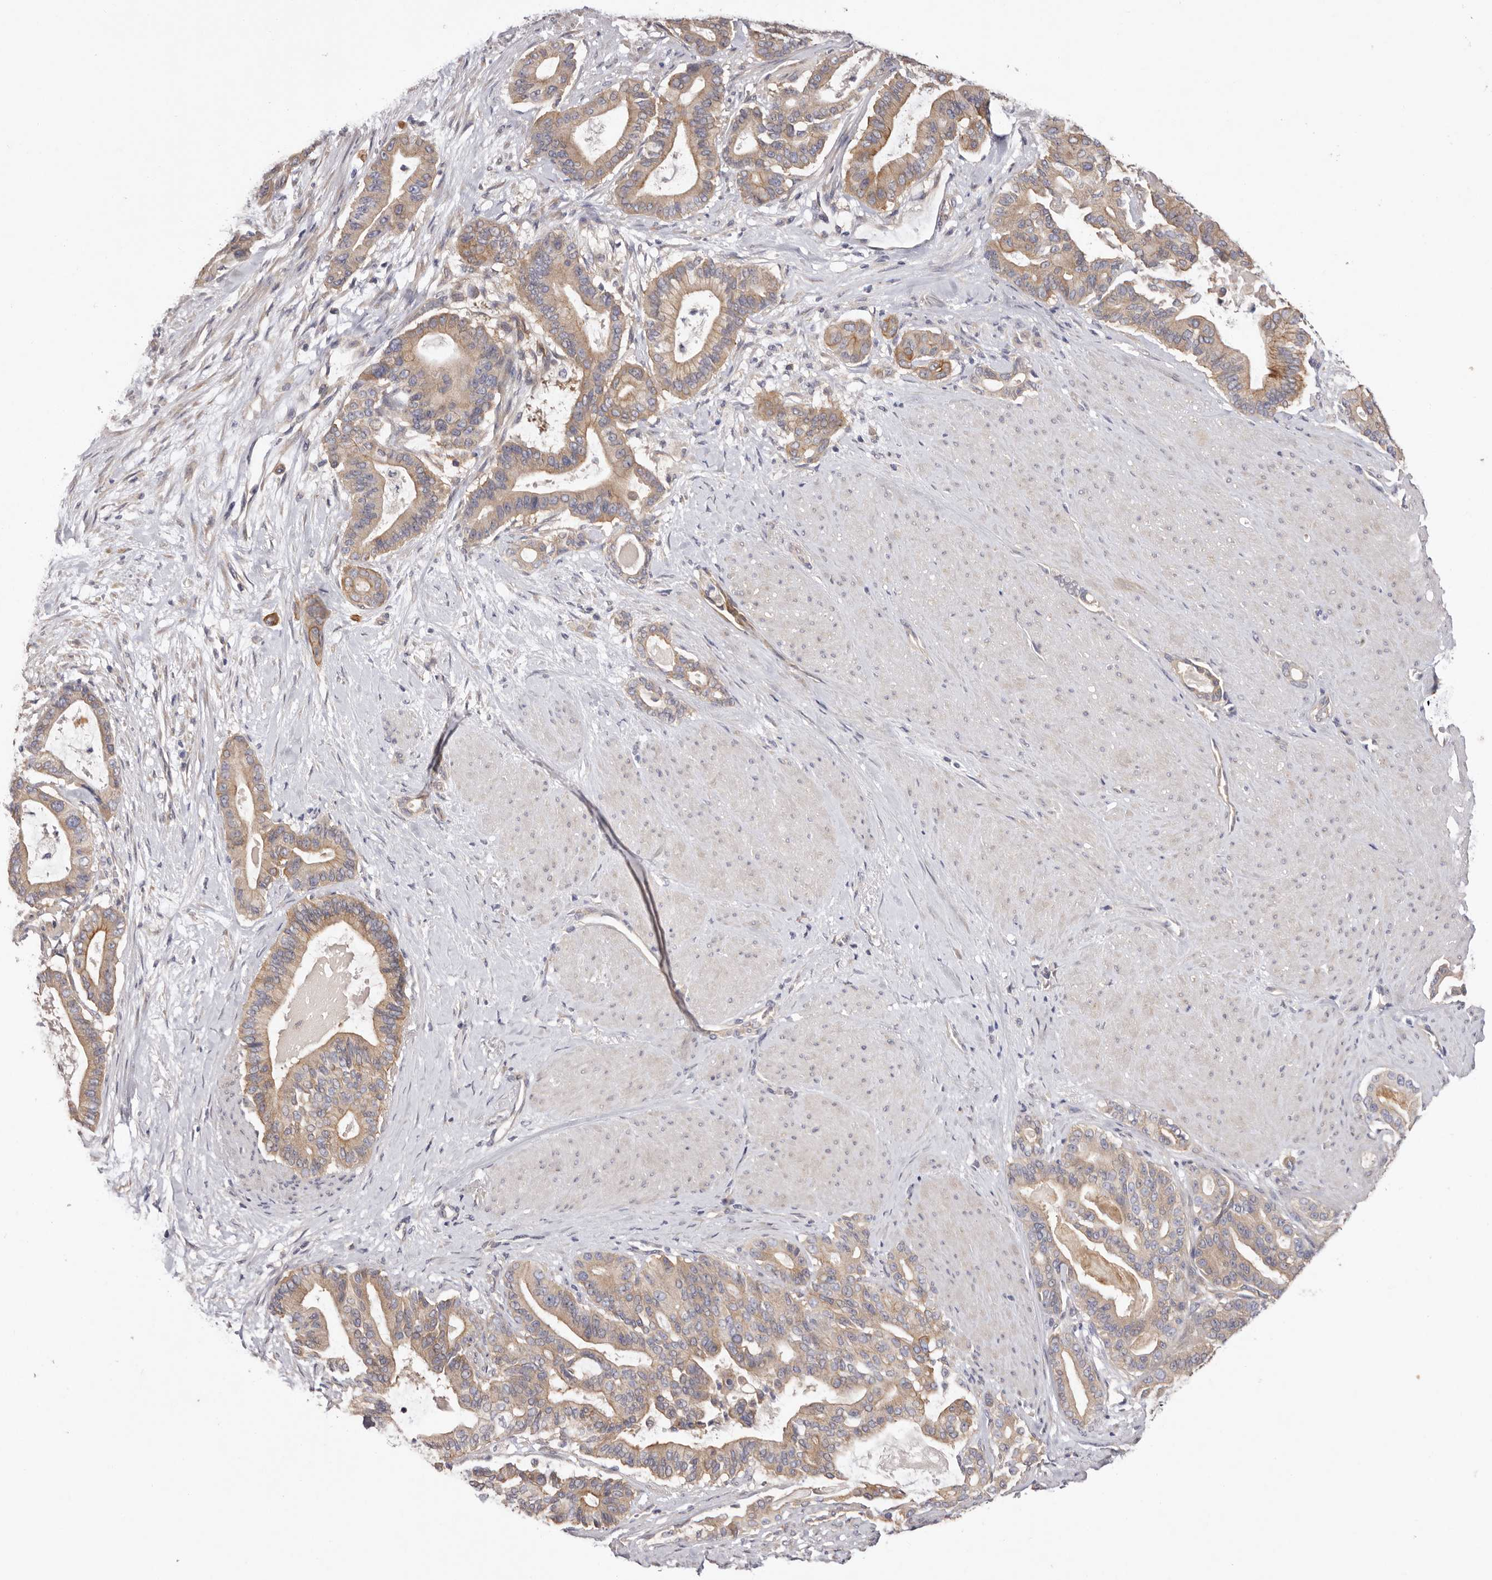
{"staining": {"intensity": "moderate", "quantity": ">75%", "location": "cytoplasmic/membranous"}, "tissue": "pancreatic cancer", "cell_type": "Tumor cells", "image_type": "cancer", "snomed": [{"axis": "morphology", "description": "Adenocarcinoma, NOS"}, {"axis": "topography", "description": "Pancreas"}], "caption": "Moderate cytoplasmic/membranous positivity is identified in approximately >75% of tumor cells in pancreatic cancer. The staining is performed using DAB brown chromogen to label protein expression. The nuclei are counter-stained blue using hematoxylin.", "gene": "FAM167B", "patient": {"sex": "male", "age": 63}}